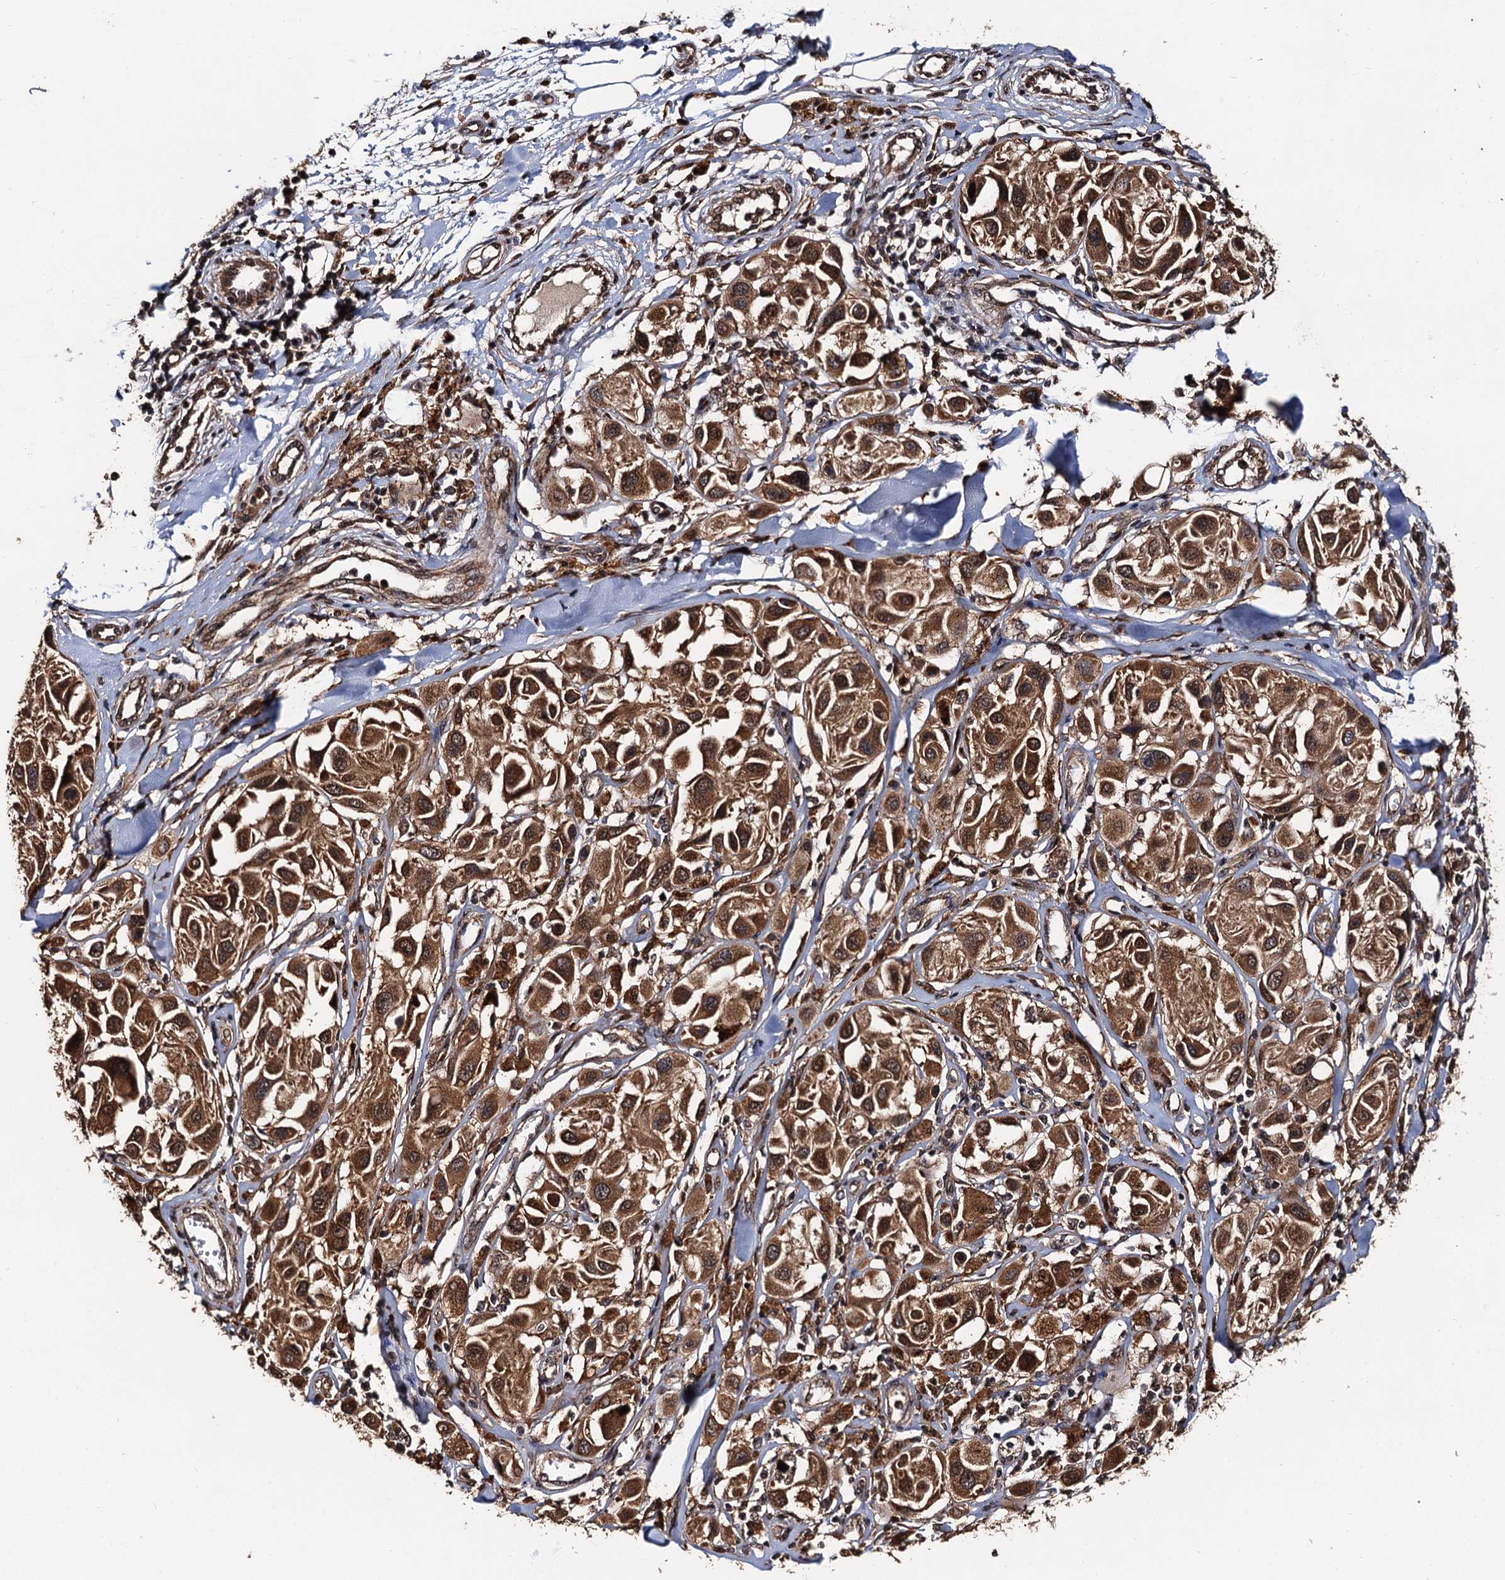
{"staining": {"intensity": "moderate", "quantity": ">75%", "location": "cytoplasmic/membranous"}, "tissue": "melanoma", "cell_type": "Tumor cells", "image_type": "cancer", "snomed": [{"axis": "morphology", "description": "Malignant melanoma, Metastatic site"}, {"axis": "topography", "description": "Skin"}], "caption": "Immunohistochemical staining of melanoma demonstrates moderate cytoplasmic/membranous protein positivity in about >75% of tumor cells.", "gene": "MIER2", "patient": {"sex": "male", "age": 41}}